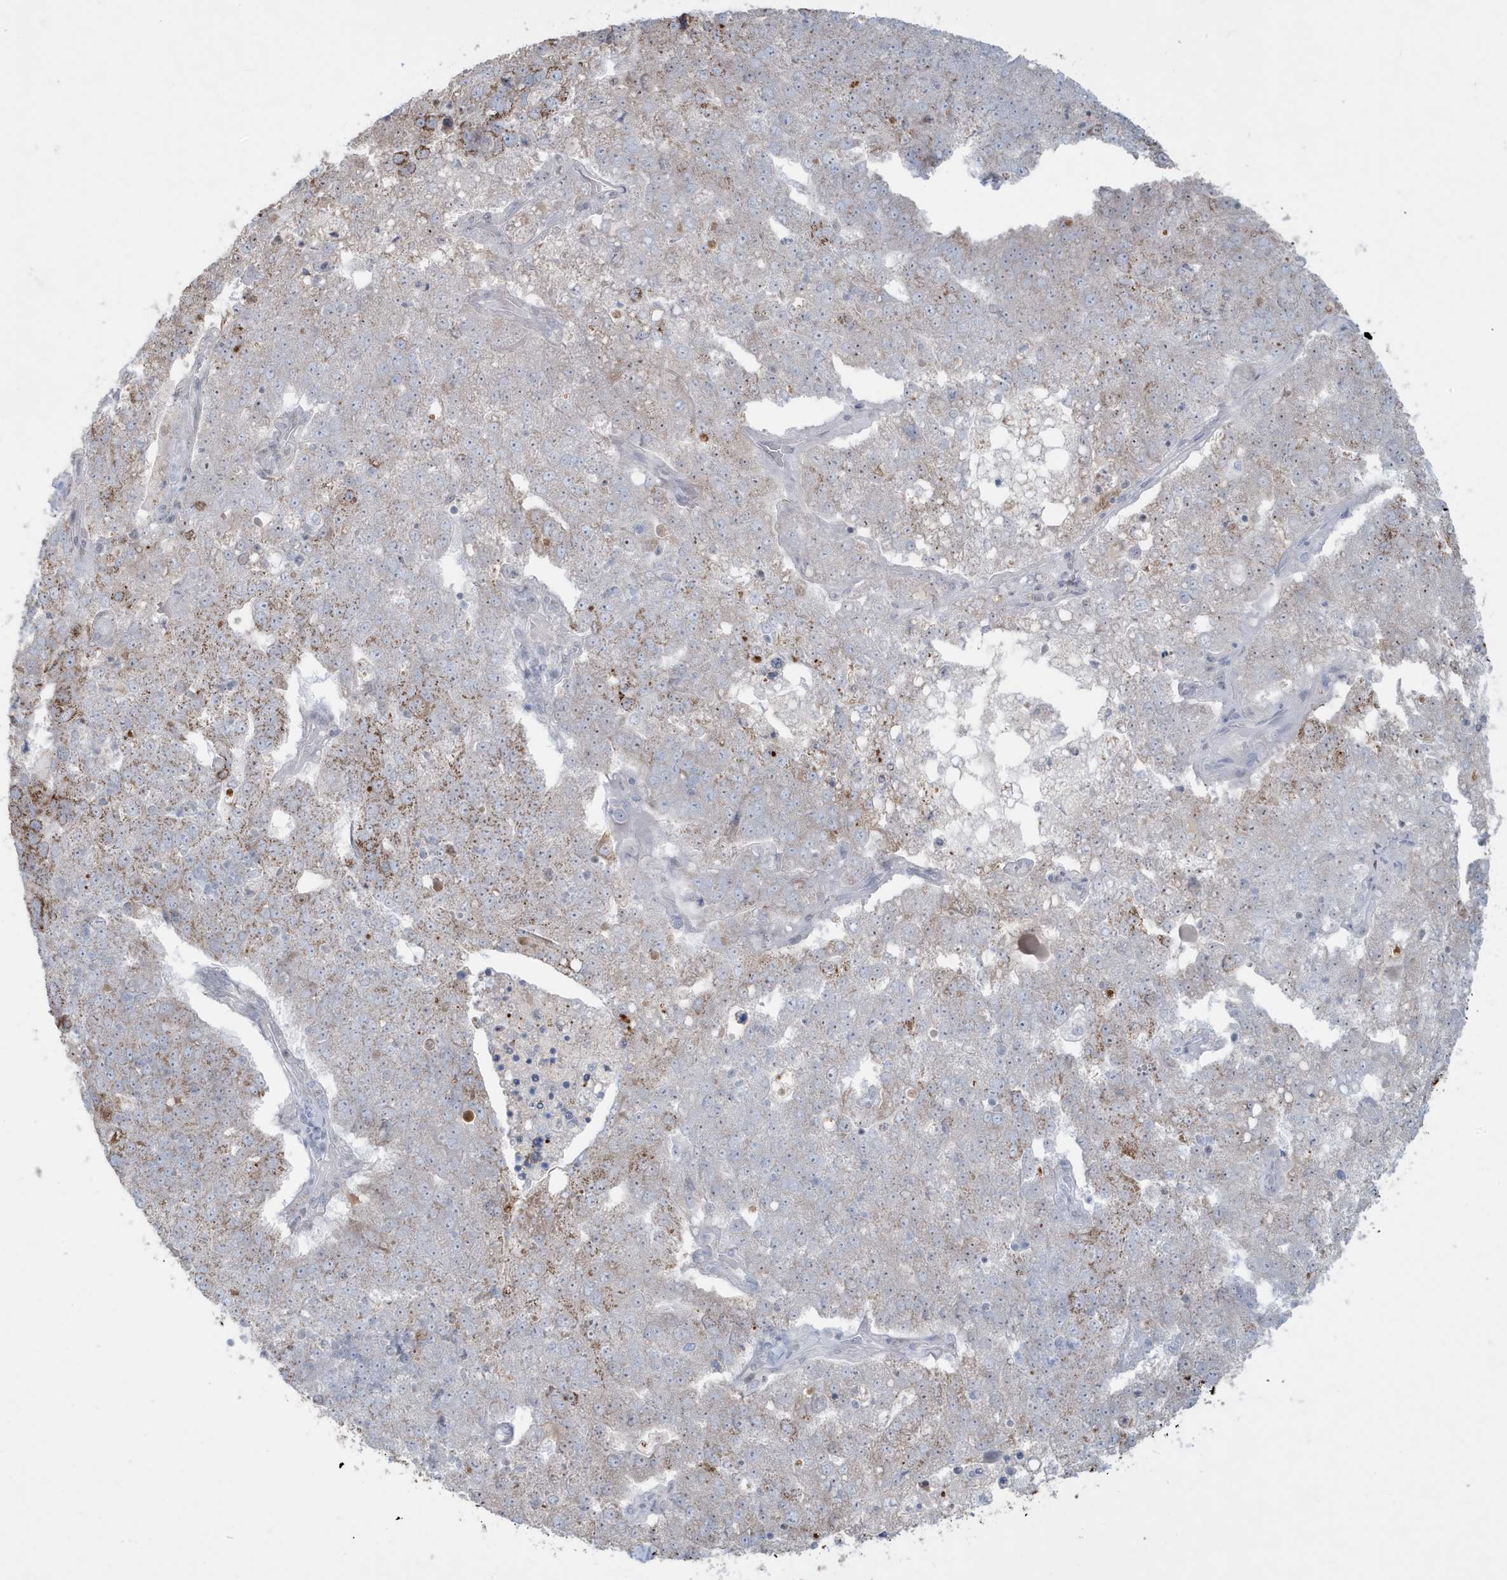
{"staining": {"intensity": "strong", "quantity": "<25%", "location": "cytoplasmic/membranous"}, "tissue": "pancreatic cancer", "cell_type": "Tumor cells", "image_type": "cancer", "snomed": [{"axis": "morphology", "description": "Adenocarcinoma, NOS"}, {"axis": "topography", "description": "Pancreas"}], "caption": "High-power microscopy captured an immunohistochemistry (IHC) image of adenocarcinoma (pancreatic), revealing strong cytoplasmic/membranous staining in about <25% of tumor cells.", "gene": "FNDC1", "patient": {"sex": "female", "age": 61}}